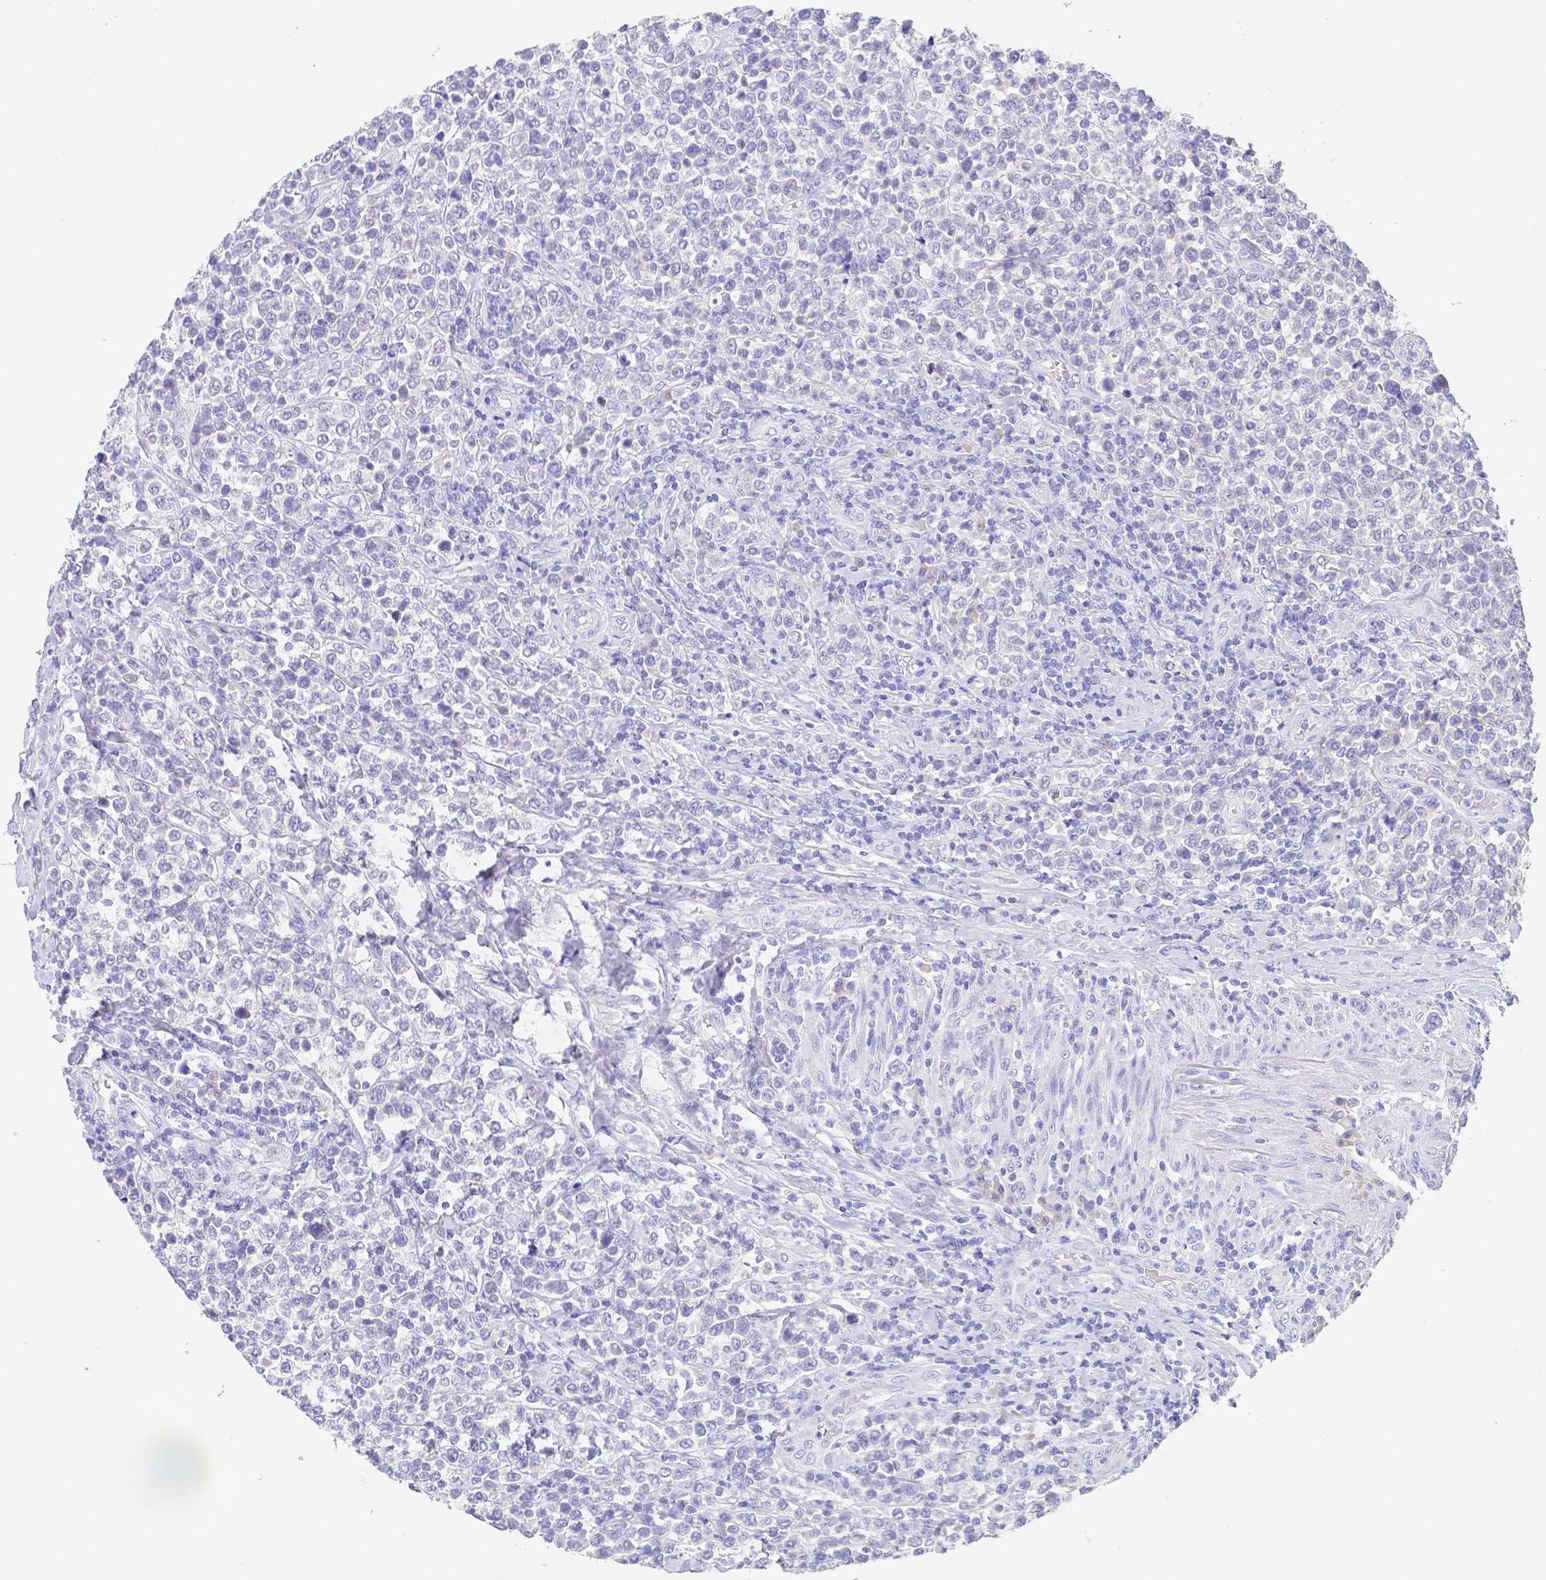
{"staining": {"intensity": "negative", "quantity": "none", "location": "none"}, "tissue": "lymphoma", "cell_type": "Tumor cells", "image_type": "cancer", "snomed": [{"axis": "morphology", "description": "Malignant lymphoma, non-Hodgkin's type, High grade"}, {"axis": "topography", "description": "Soft tissue"}], "caption": "A histopathology image of malignant lymphoma, non-Hodgkin's type (high-grade) stained for a protein reveals no brown staining in tumor cells.", "gene": "ZG16B", "patient": {"sex": "female", "age": 56}}